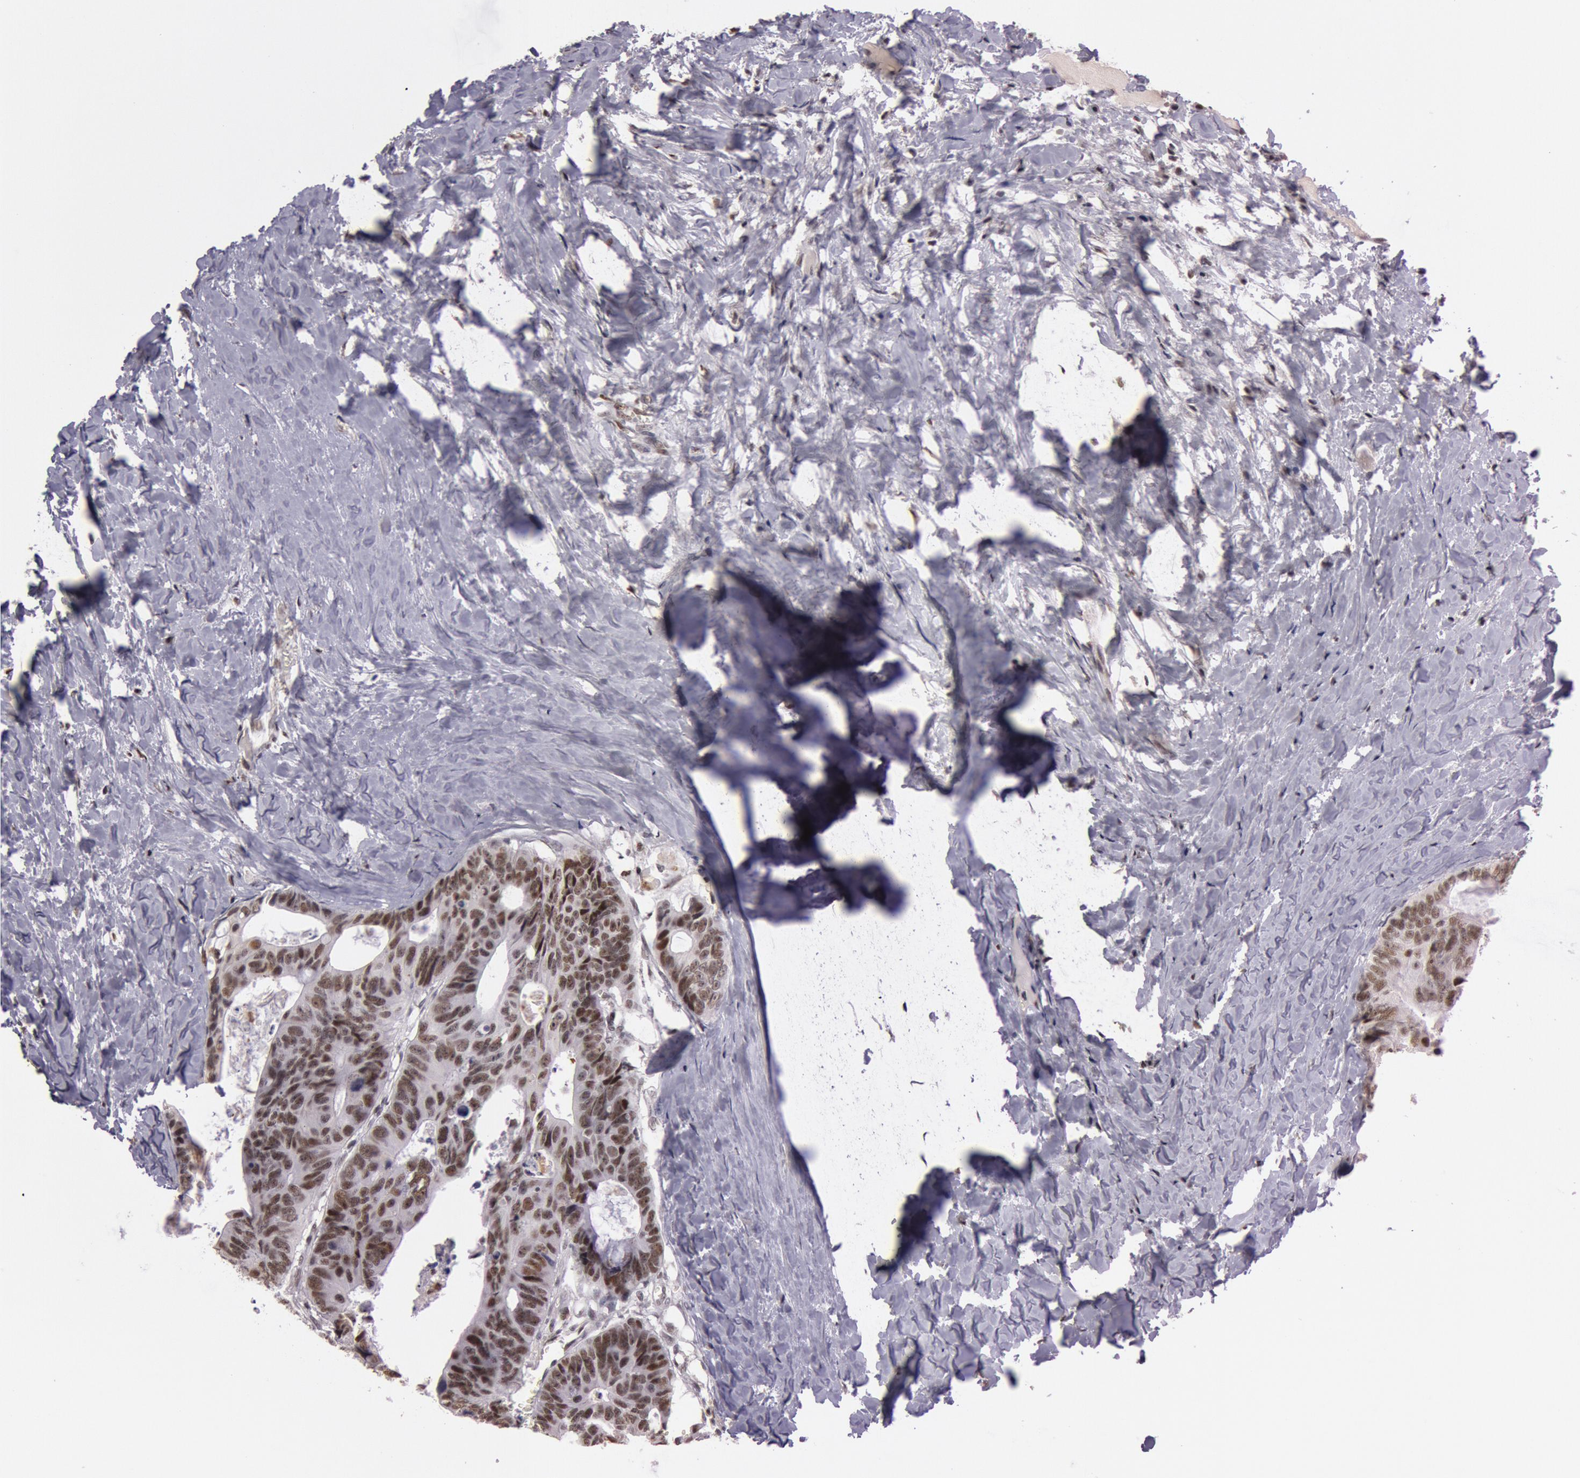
{"staining": {"intensity": "moderate", "quantity": "25%-75%", "location": "nuclear"}, "tissue": "colorectal cancer", "cell_type": "Tumor cells", "image_type": "cancer", "snomed": [{"axis": "morphology", "description": "Adenocarcinoma, NOS"}, {"axis": "topography", "description": "Colon"}], "caption": "Immunohistochemistry (IHC) image of neoplastic tissue: colorectal adenocarcinoma stained using immunohistochemistry displays medium levels of moderate protein expression localized specifically in the nuclear of tumor cells, appearing as a nuclear brown color.", "gene": "TASL", "patient": {"sex": "female", "age": 55}}